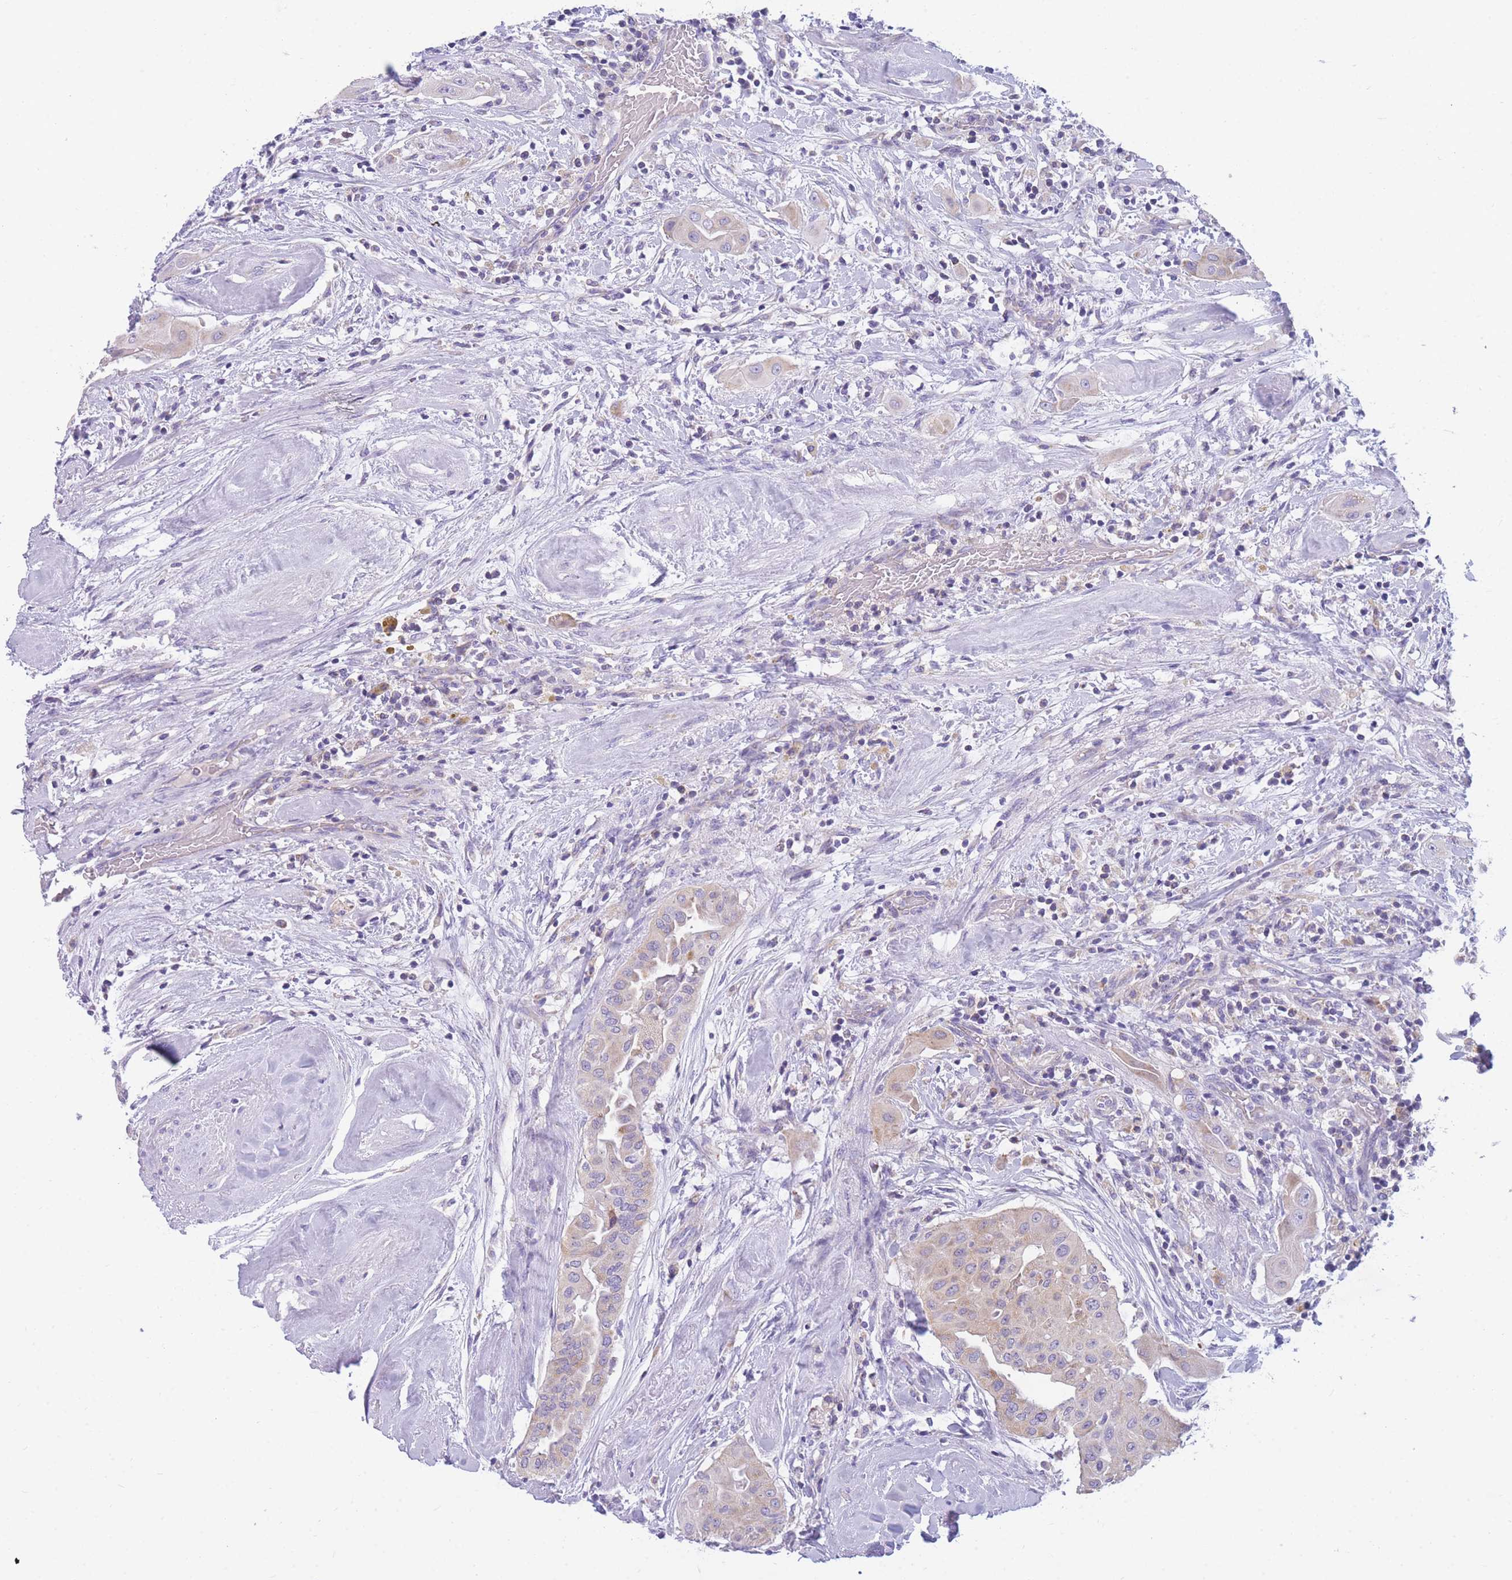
{"staining": {"intensity": "weak", "quantity": "<25%", "location": "cytoplasmic/membranous"}, "tissue": "thyroid cancer", "cell_type": "Tumor cells", "image_type": "cancer", "snomed": [{"axis": "morphology", "description": "Papillary adenocarcinoma, NOS"}, {"axis": "topography", "description": "Thyroid gland"}], "caption": "An immunohistochemistry (IHC) histopathology image of thyroid papillary adenocarcinoma is shown. There is no staining in tumor cells of thyroid papillary adenocarcinoma.", "gene": "DHRS11", "patient": {"sex": "female", "age": 59}}